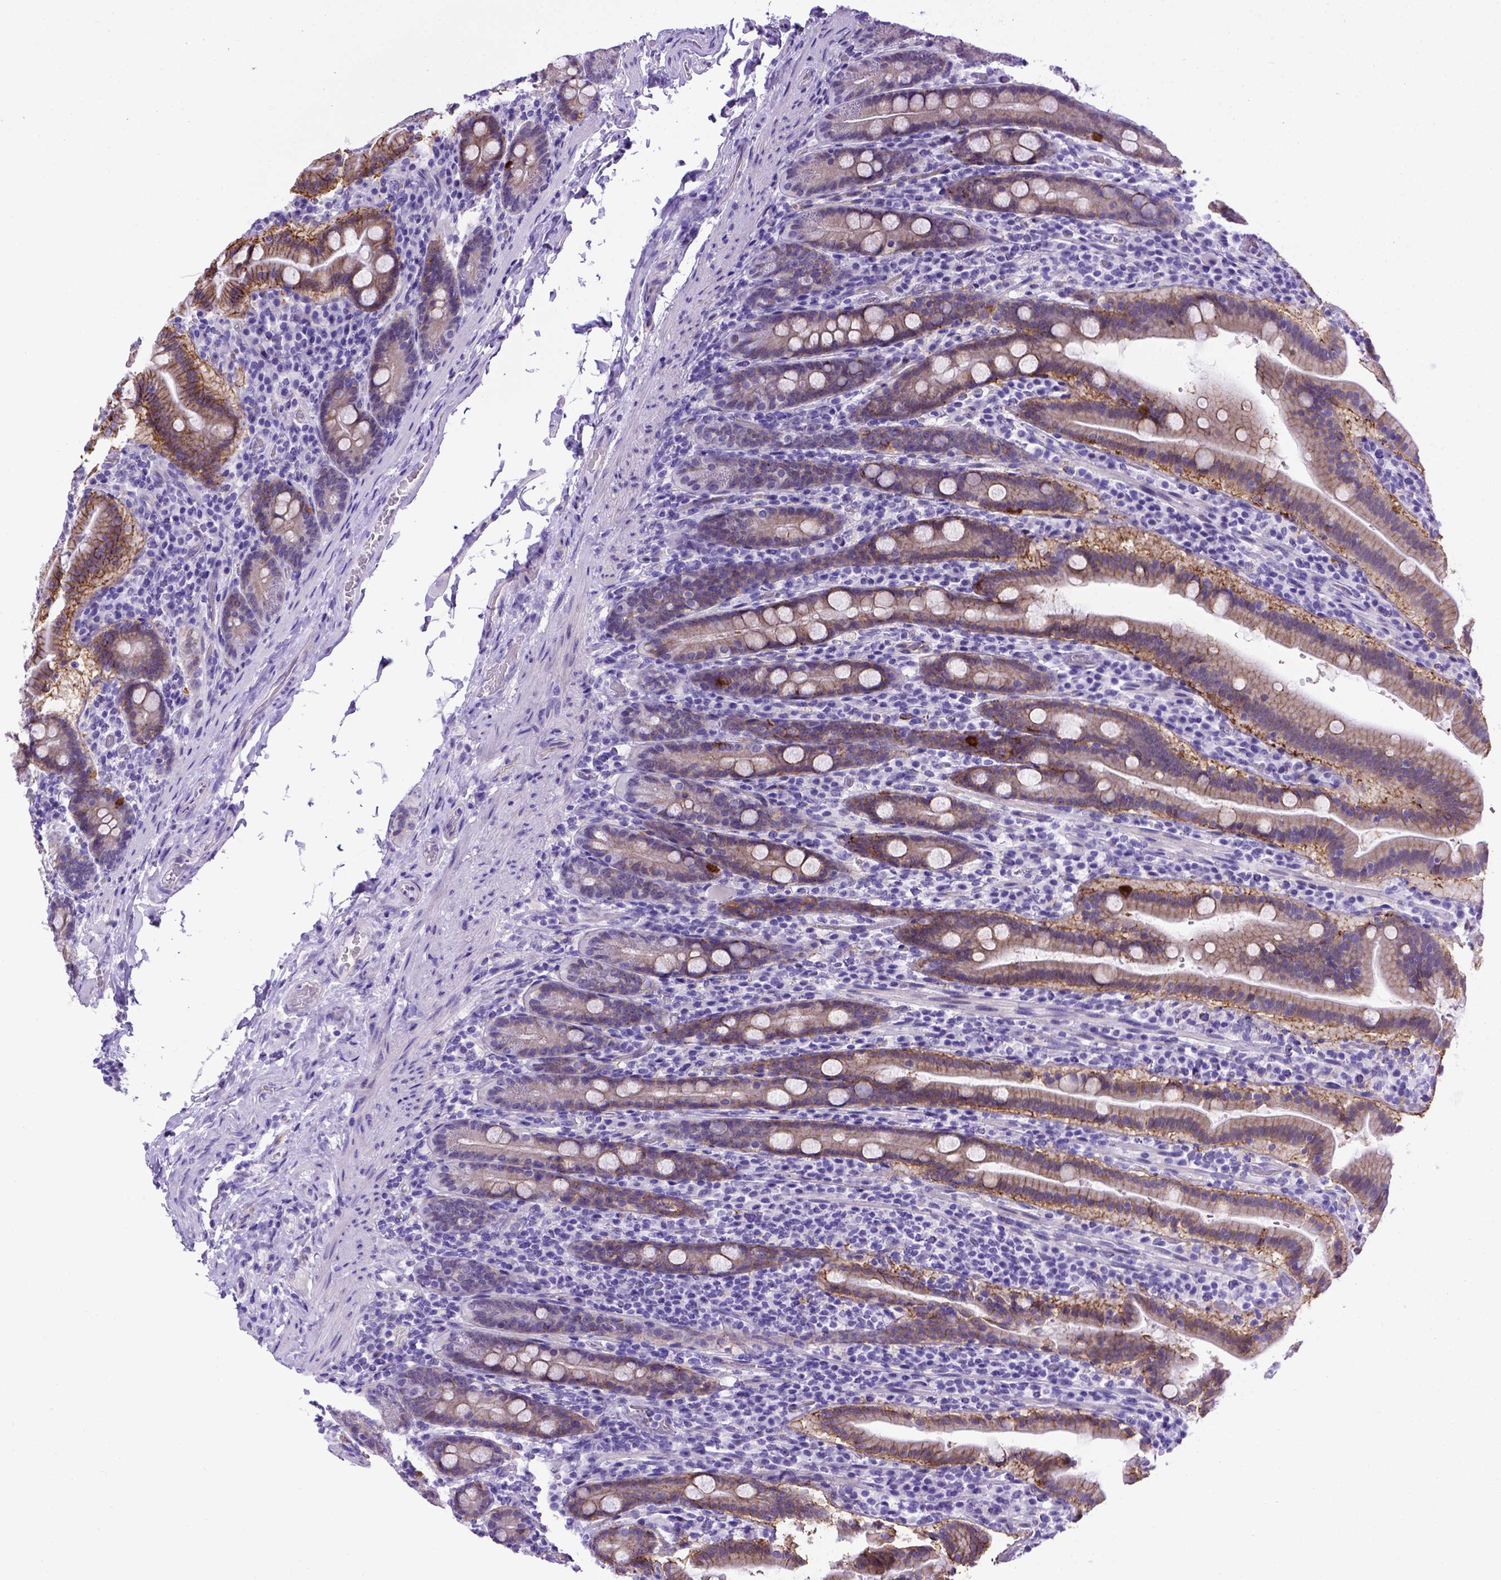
{"staining": {"intensity": "strong", "quantity": ">75%", "location": "cytoplasmic/membranous"}, "tissue": "small intestine", "cell_type": "Glandular cells", "image_type": "normal", "snomed": [{"axis": "morphology", "description": "Normal tissue, NOS"}, {"axis": "topography", "description": "Small intestine"}], "caption": "Strong cytoplasmic/membranous protein staining is seen in about >75% of glandular cells in small intestine.", "gene": "ADAM12", "patient": {"sex": "male", "age": 26}}